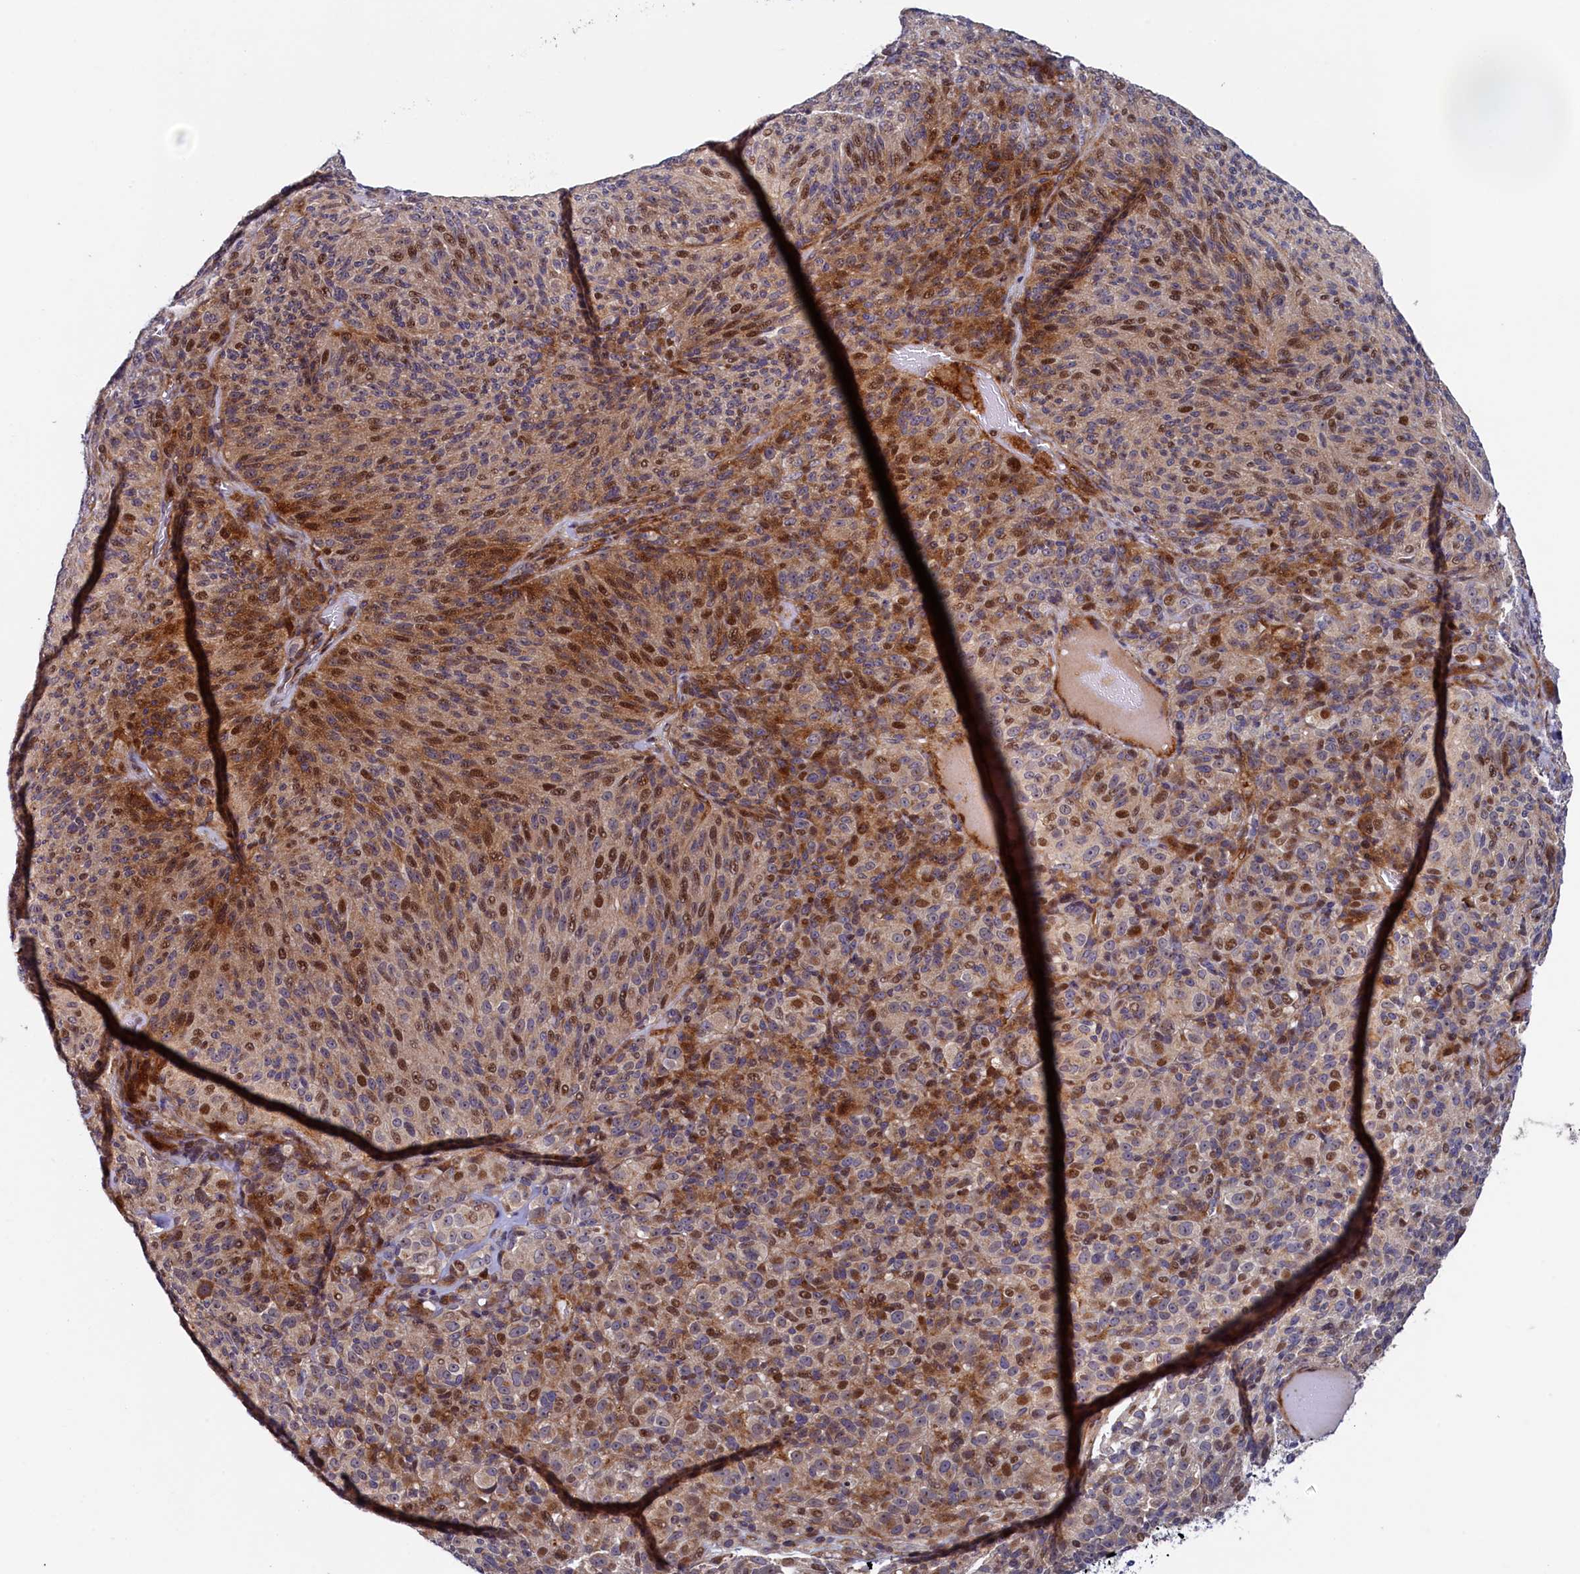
{"staining": {"intensity": "strong", "quantity": "25%-75%", "location": "nuclear"}, "tissue": "melanoma", "cell_type": "Tumor cells", "image_type": "cancer", "snomed": [{"axis": "morphology", "description": "Malignant melanoma, Metastatic site"}, {"axis": "topography", "description": "Brain"}], "caption": "Immunohistochemistry staining of melanoma, which exhibits high levels of strong nuclear staining in approximately 25%-75% of tumor cells indicating strong nuclear protein staining. The staining was performed using DAB (brown) for protein detection and nuclei were counterstained in hematoxylin (blue).", "gene": "PIK3C3", "patient": {"sex": "female", "age": 56}}